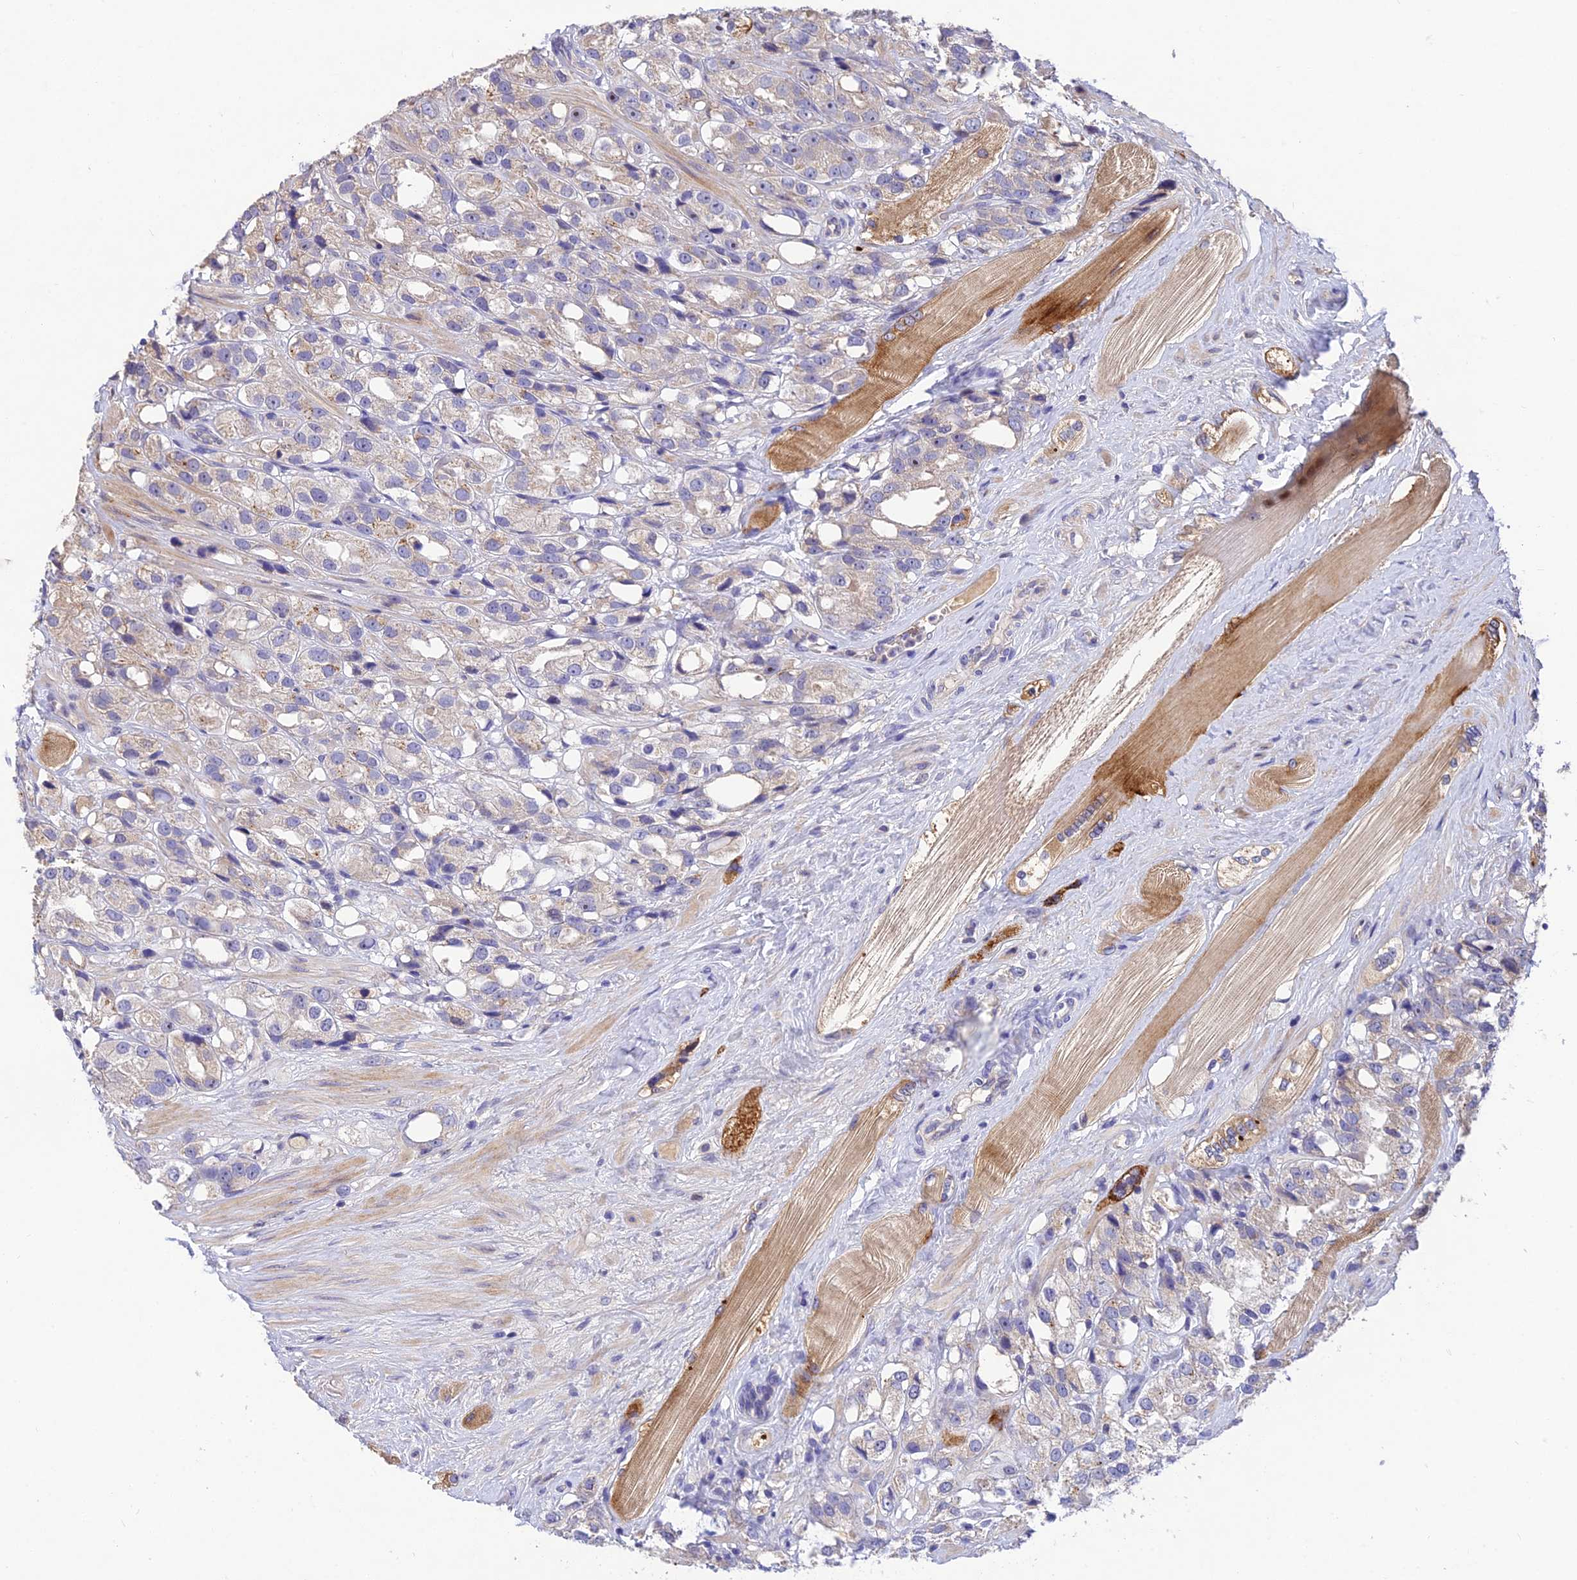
{"staining": {"intensity": "negative", "quantity": "none", "location": "none"}, "tissue": "prostate cancer", "cell_type": "Tumor cells", "image_type": "cancer", "snomed": [{"axis": "morphology", "description": "Adenocarcinoma, NOS"}, {"axis": "topography", "description": "Prostate"}], "caption": "DAB (3,3'-diaminobenzidine) immunohistochemical staining of human prostate adenocarcinoma reveals no significant staining in tumor cells. (DAB immunohistochemistry visualized using brightfield microscopy, high magnification).", "gene": "DENND5B", "patient": {"sex": "male", "age": 79}}